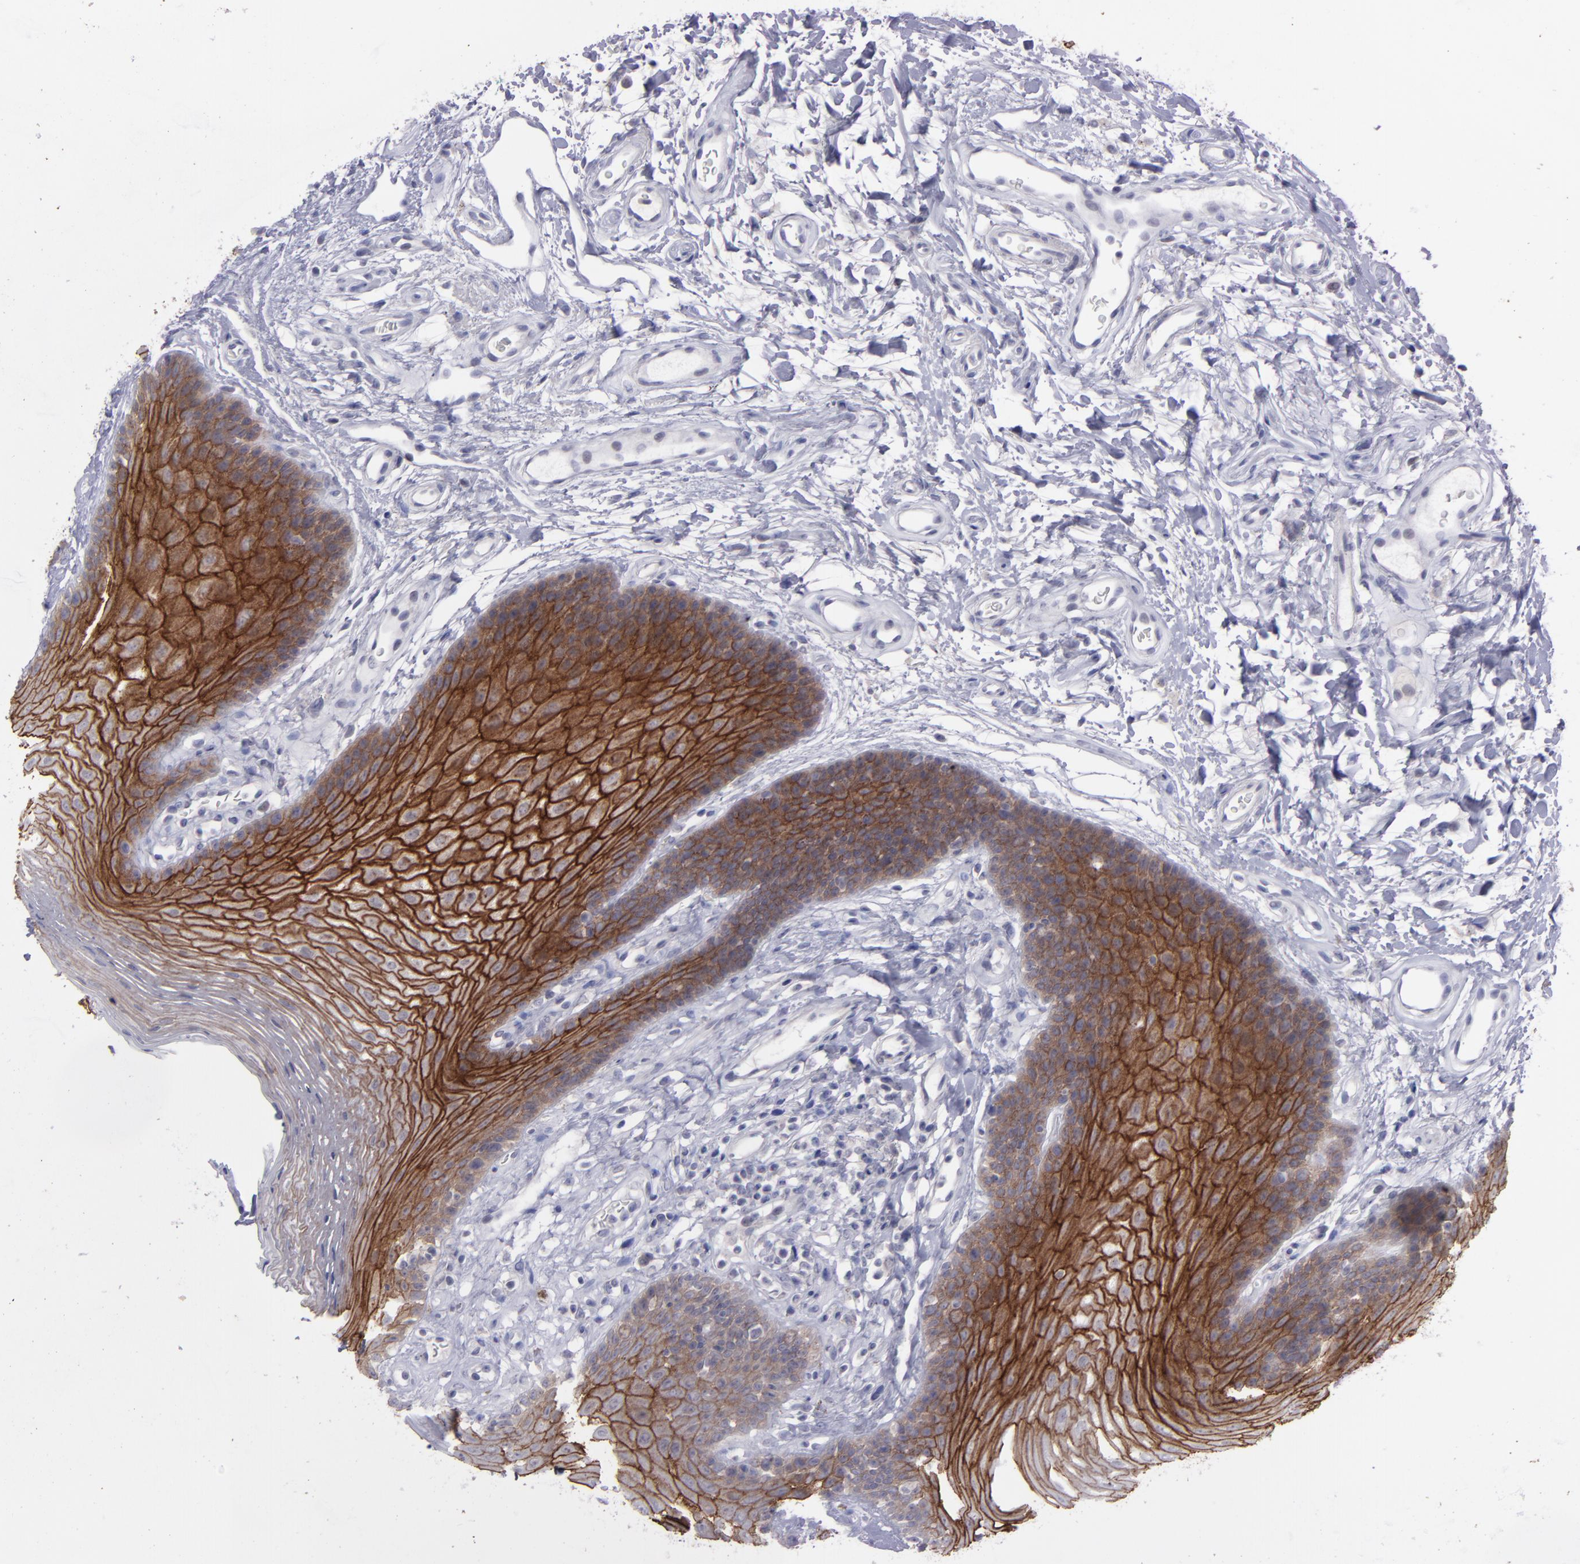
{"staining": {"intensity": "strong", "quantity": ">75%", "location": "cytoplasmic/membranous"}, "tissue": "oral mucosa", "cell_type": "Squamous epithelial cells", "image_type": "normal", "snomed": [{"axis": "morphology", "description": "Normal tissue, NOS"}, {"axis": "topography", "description": "Oral tissue"}], "caption": "Protein staining exhibits strong cytoplasmic/membranous staining in approximately >75% of squamous epithelial cells in normal oral mucosa.", "gene": "EVPL", "patient": {"sex": "male", "age": 62}}